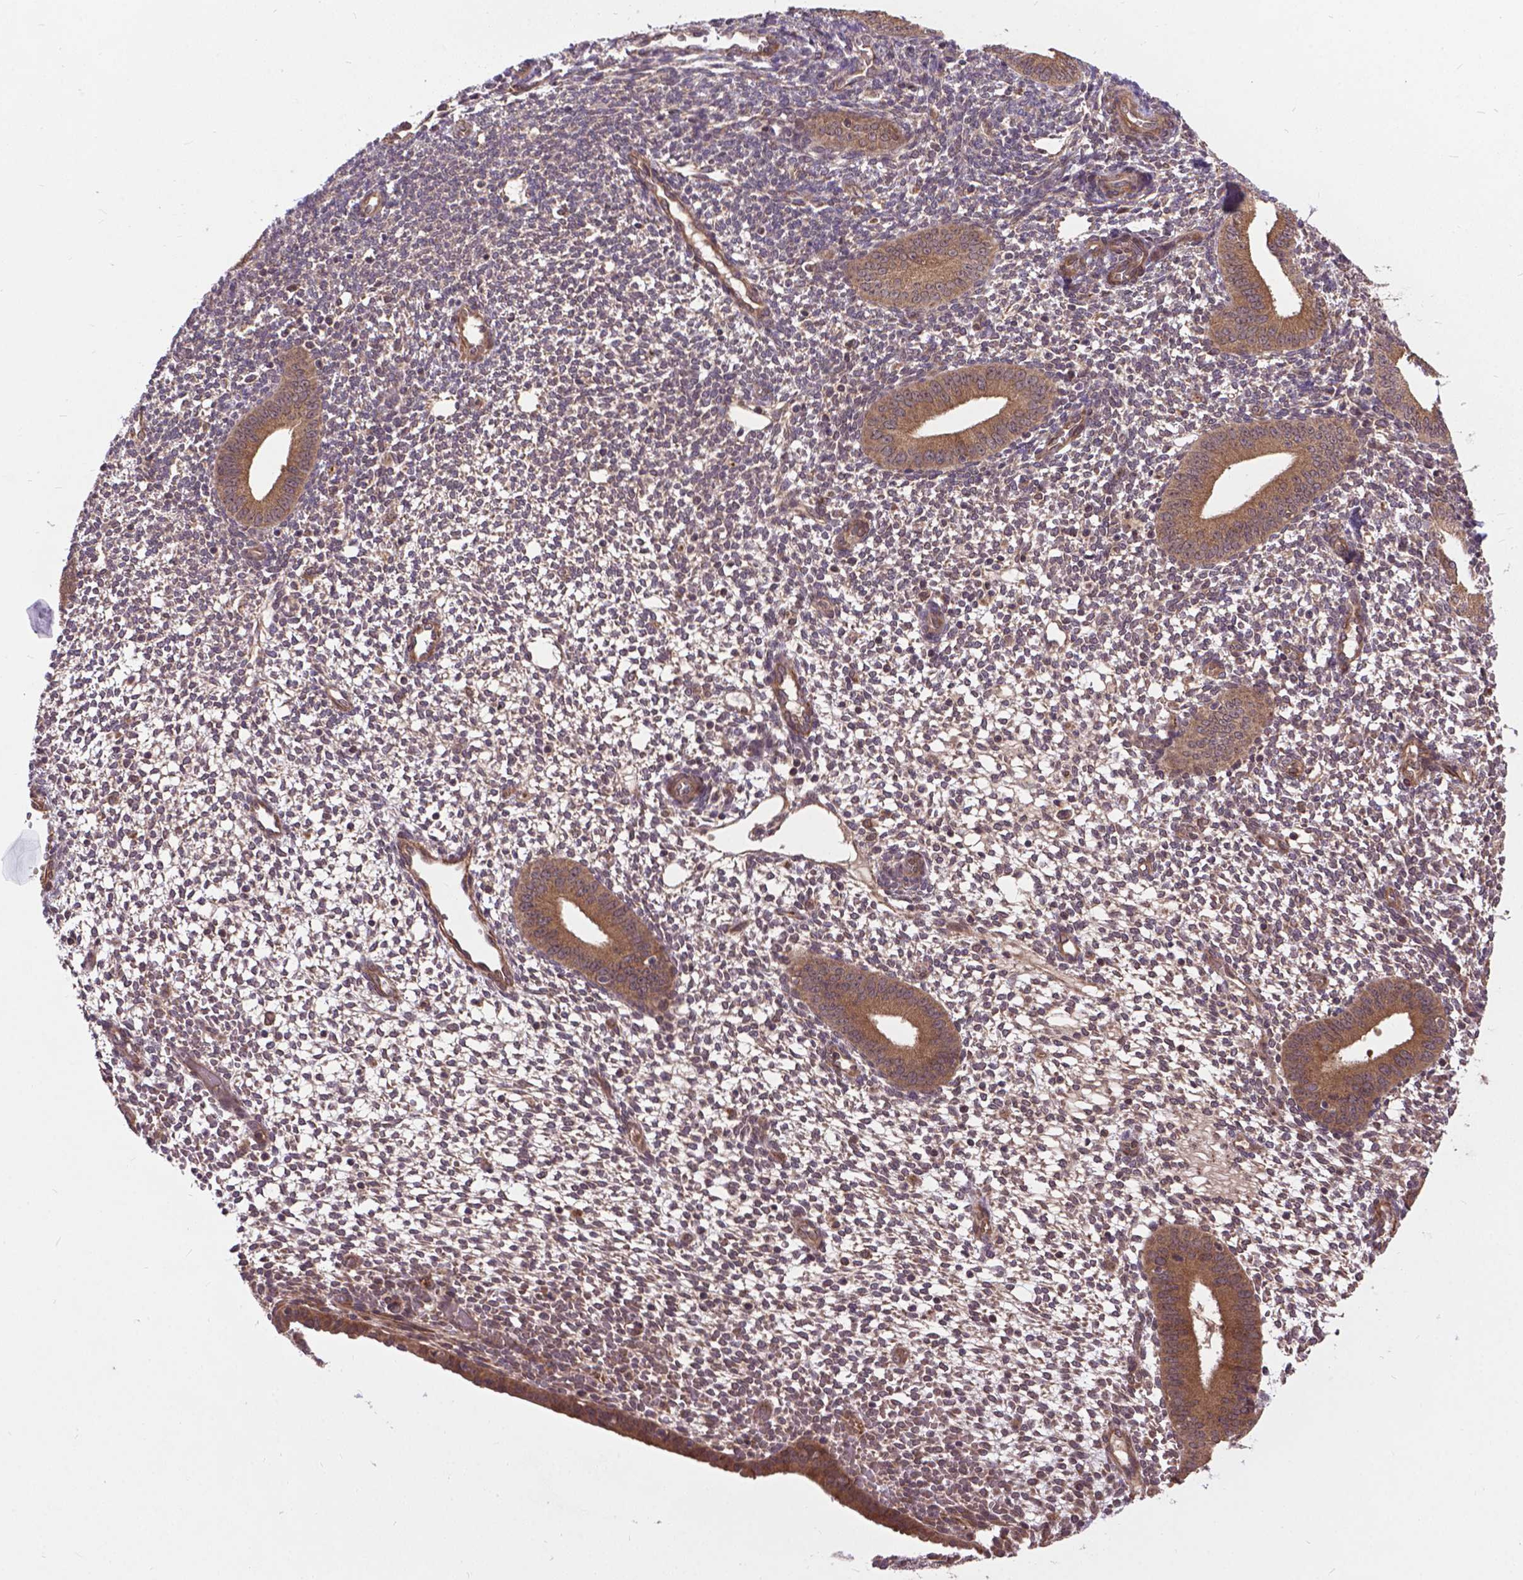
{"staining": {"intensity": "moderate", "quantity": "25%-75%", "location": "cytoplasmic/membranous"}, "tissue": "endometrium", "cell_type": "Cells in endometrial stroma", "image_type": "normal", "snomed": [{"axis": "morphology", "description": "Normal tissue, NOS"}, {"axis": "topography", "description": "Endometrium"}], "caption": "This image displays immunohistochemistry staining of unremarkable endometrium, with medium moderate cytoplasmic/membranous positivity in about 25%-75% of cells in endometrial stroma.", "gene": "ZNF616", "patient": {"sex": "female", "age": 40}}